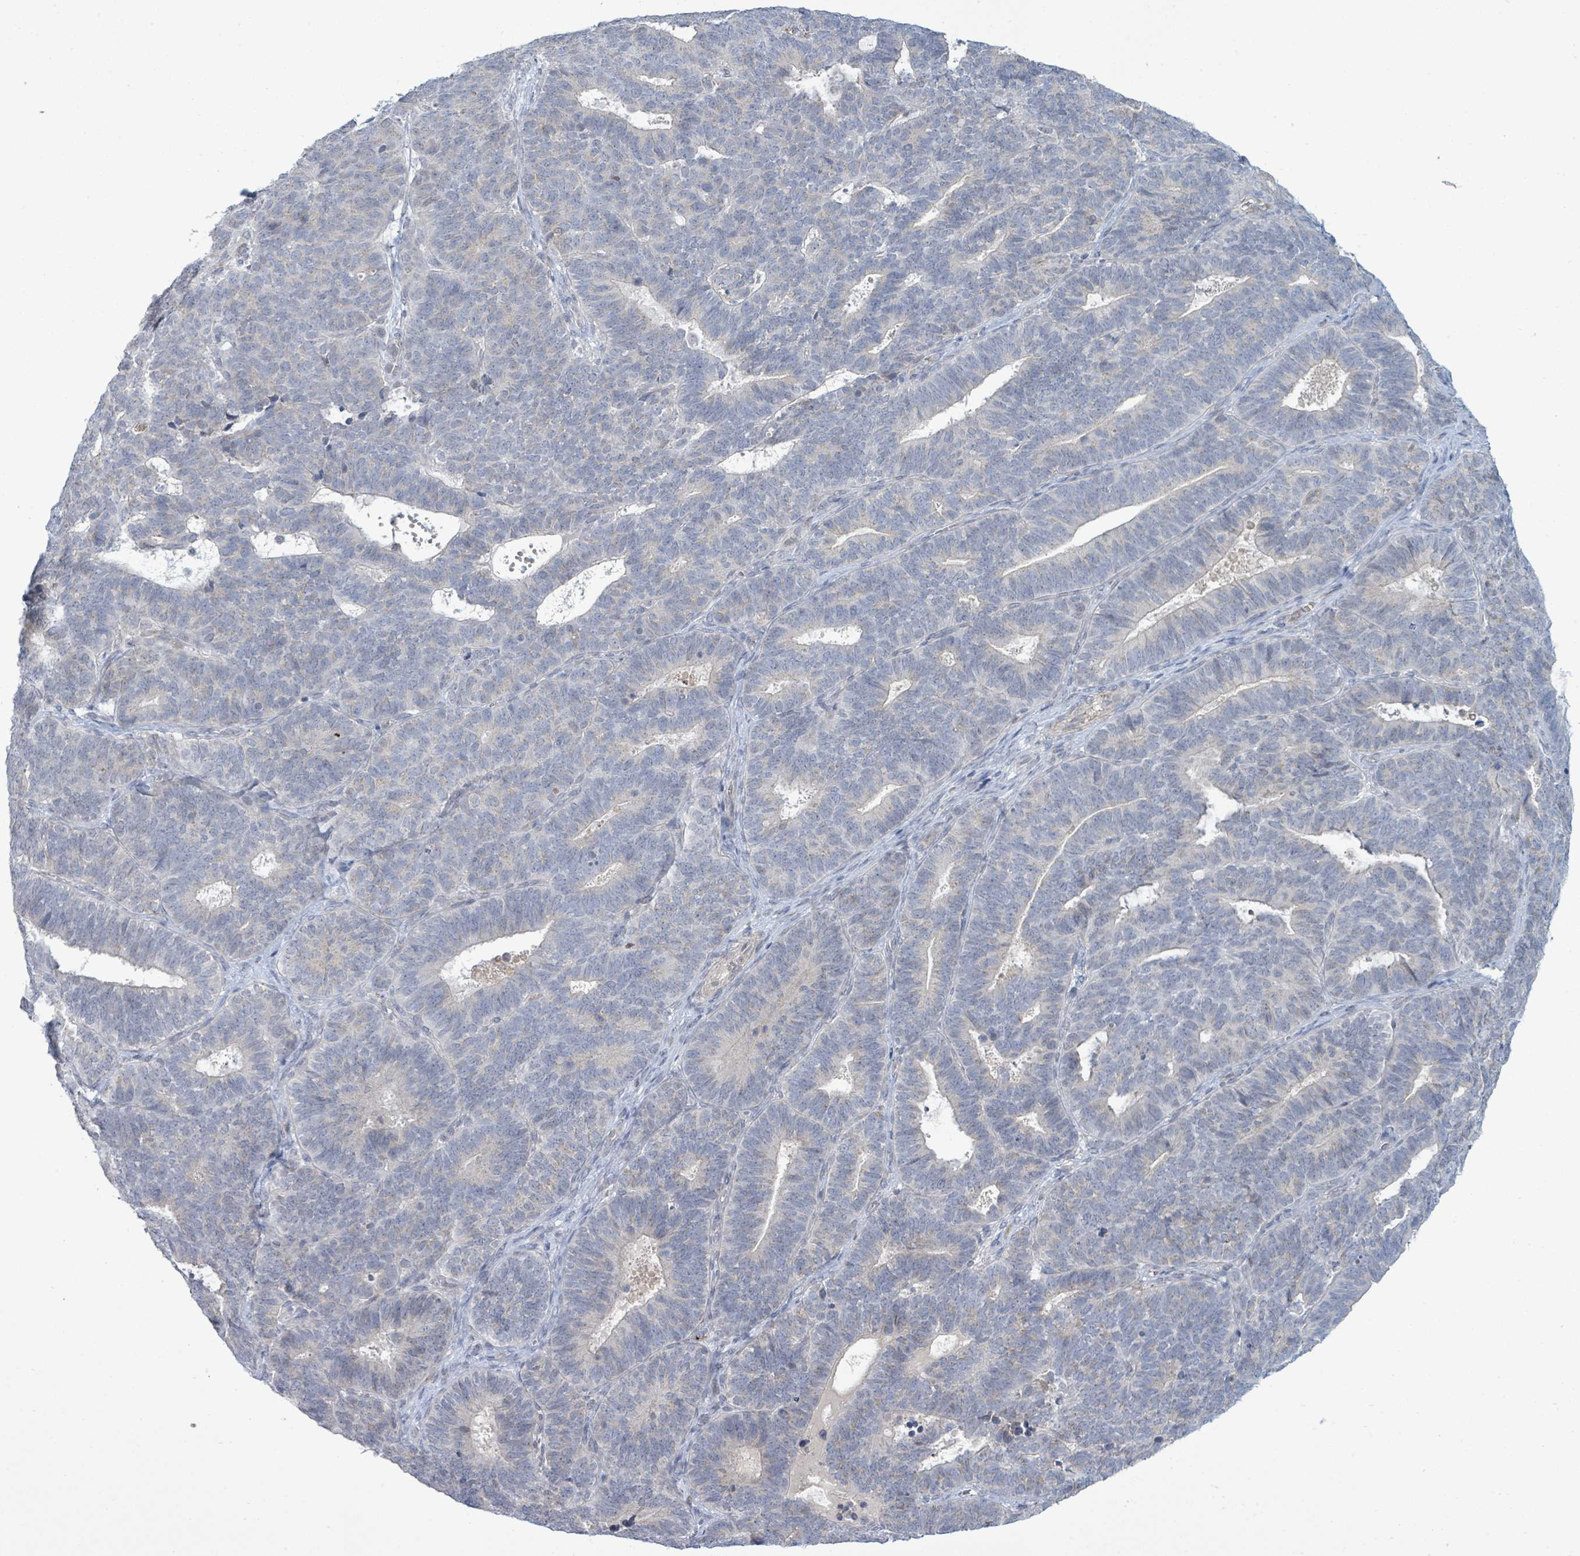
{"staining": {"intensity": "negative", "quantity": "none", "location": "none"}, "tissue": "endometrial cancer", "cell_type": "Tumor cells", "image_type": "cancer", "snomed": [{"axis": "morphology", "description": "Adenocarcinoma, NOS"}, {"axis": "topography", "description": "Endometrium"}], "caption": "Immunohistochemical staining of human adenocarcinoma (endometrial) displays no significant expression in tumor cells.", "gene": "ZFPM1", "patient": {"sex": "female", "age": 70}}